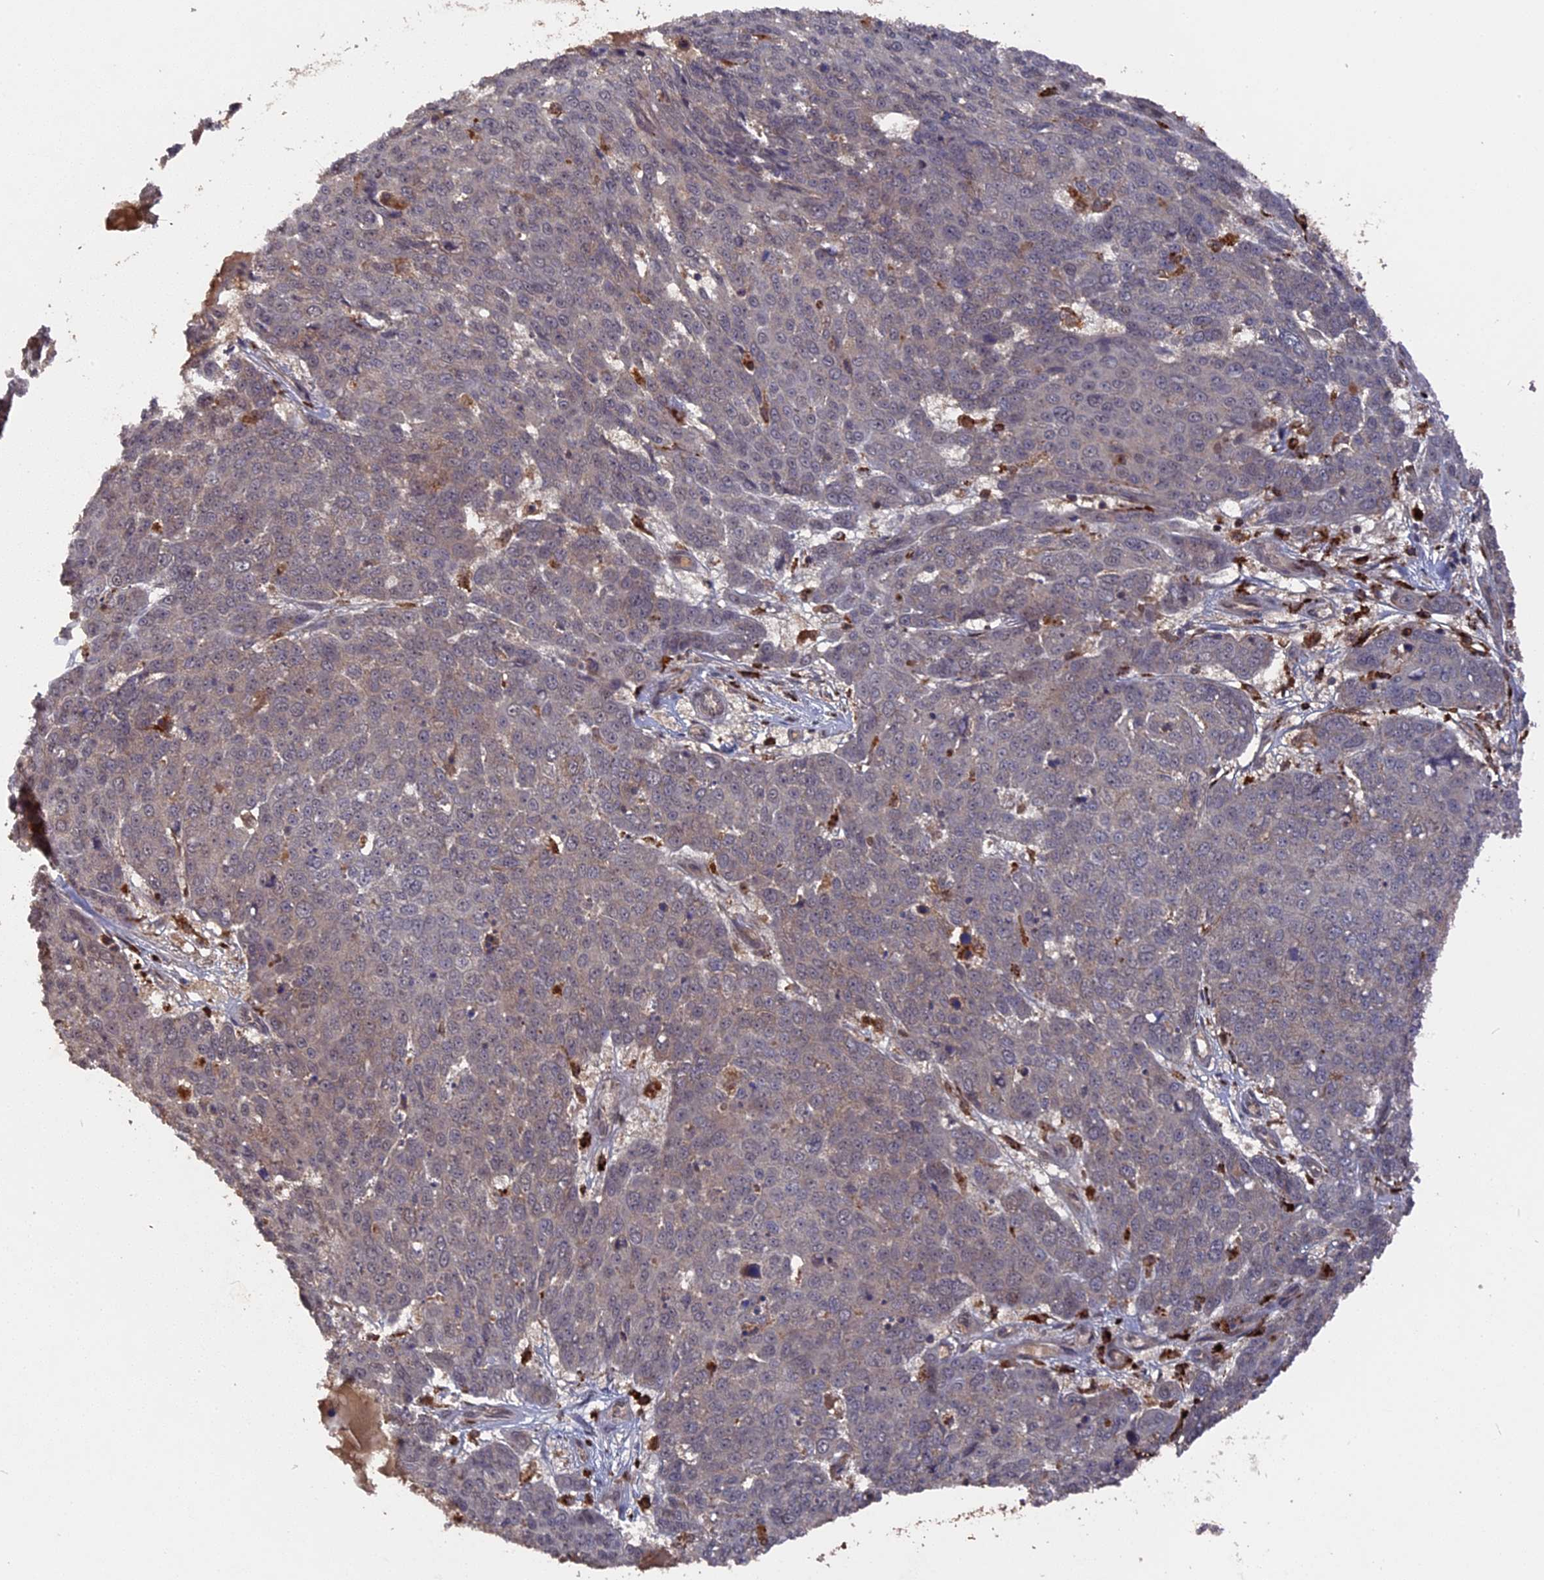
{"staining": {"intensity": "negative", "quantity": "none", "location": "none"}, "tissue": "skin cancer", "cell_type": "Tumor cells", "image_type": "cancer", "snomed": [{"axis": "morphology", "description": "Squamous cell carcinoma, NOS"}, {"axis": "topography", "description": "Skin"}], "caption": "High magnification brightfield microscopy of squamous cell carcinoma (skin) stained with DAB (3,3'-diaminobenzidine) (brown) and counterstained with hematoxylin (blue): tumor cells show no significant staining. The staining is performed using DAB brown chromogen with nuclei counter-stained in using hematoxylin.", "gene": "TELO2", "patient": {"sex": "male", "age": 71}}